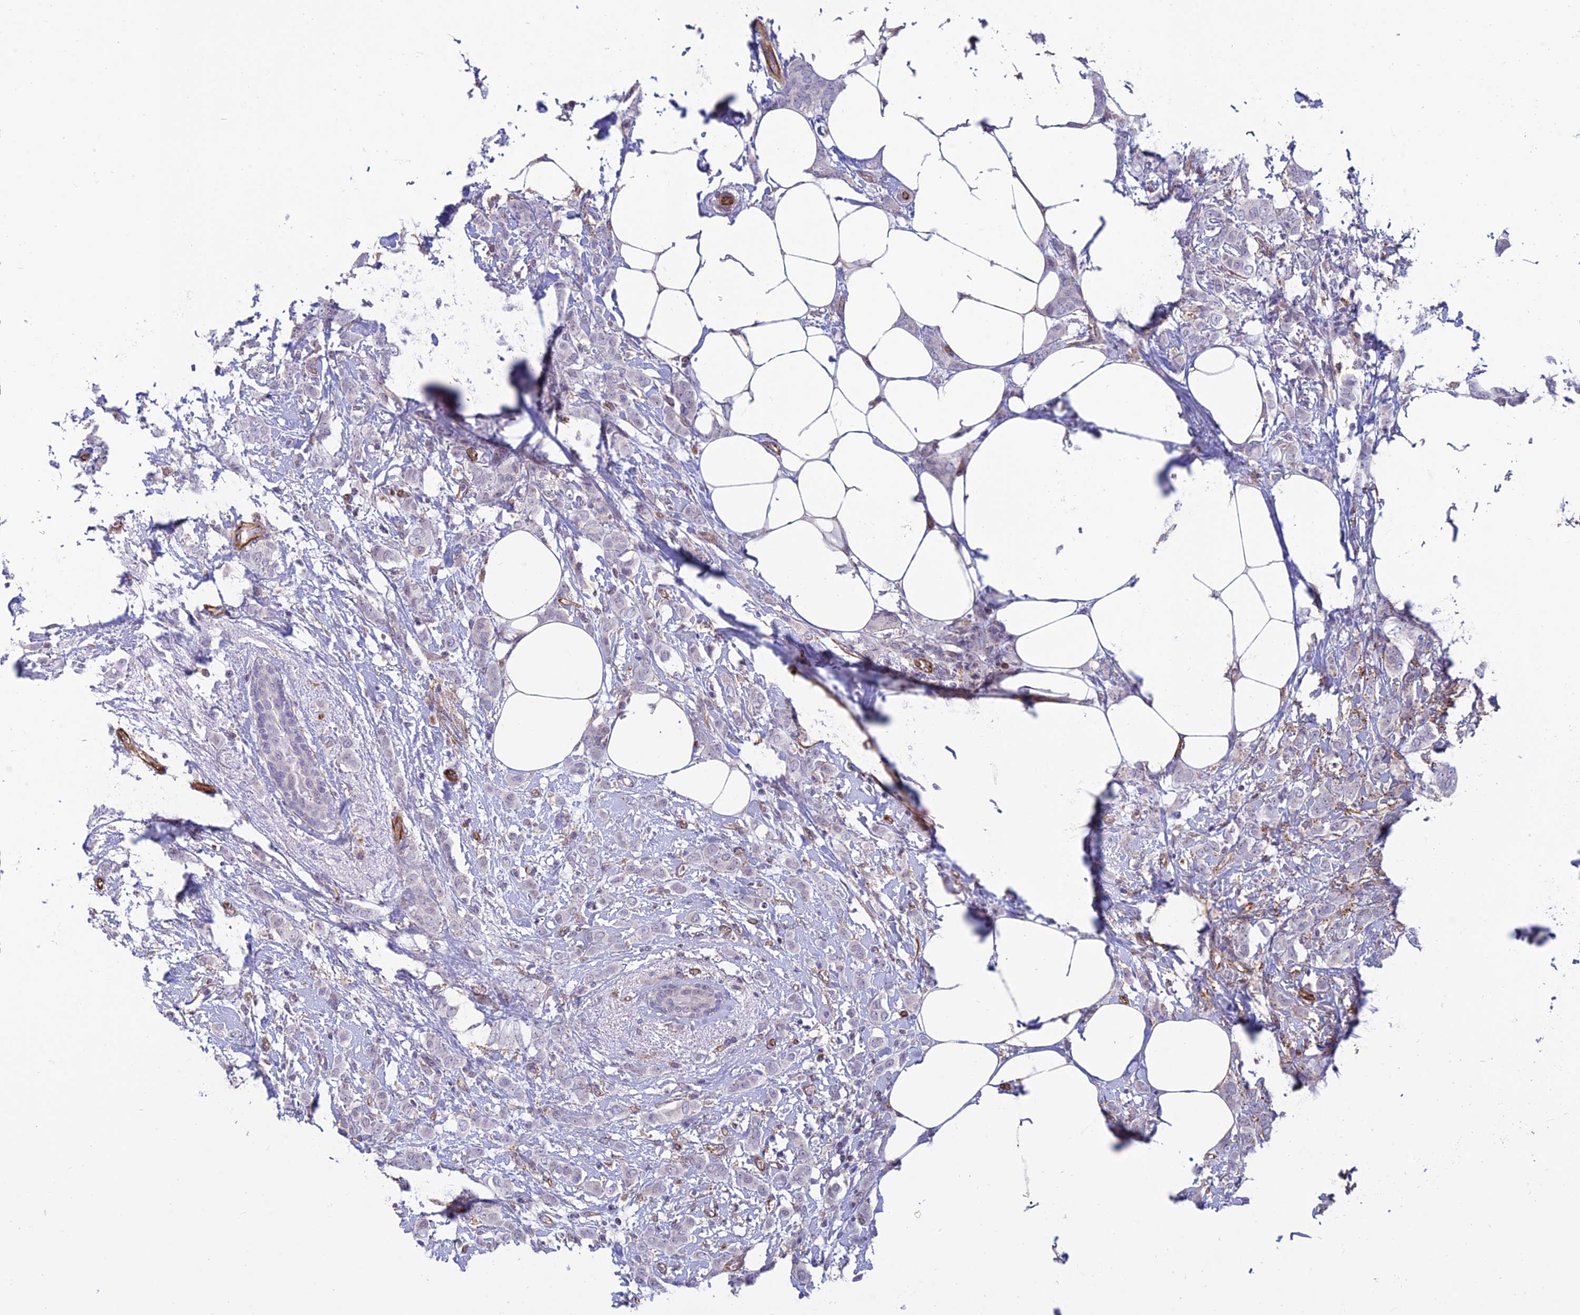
{"staining": {"intensity": "negative", "quantity": "none", "location": "none"}, "tissue": "breast cancer", "cell_type": "Tumor cells", "image_type": "cancer", "snomed": [{"axis": "morphology", "description": "Duct carcinoma"}, {"axis": "topography", "description": "Breast"}], "caption": "Immunohistochemistry of human breast intraductal carcinoma displays no expression in tumor cells.", "gene": "SAPCD2", "patient": {"sex": "female", "age": 72}}